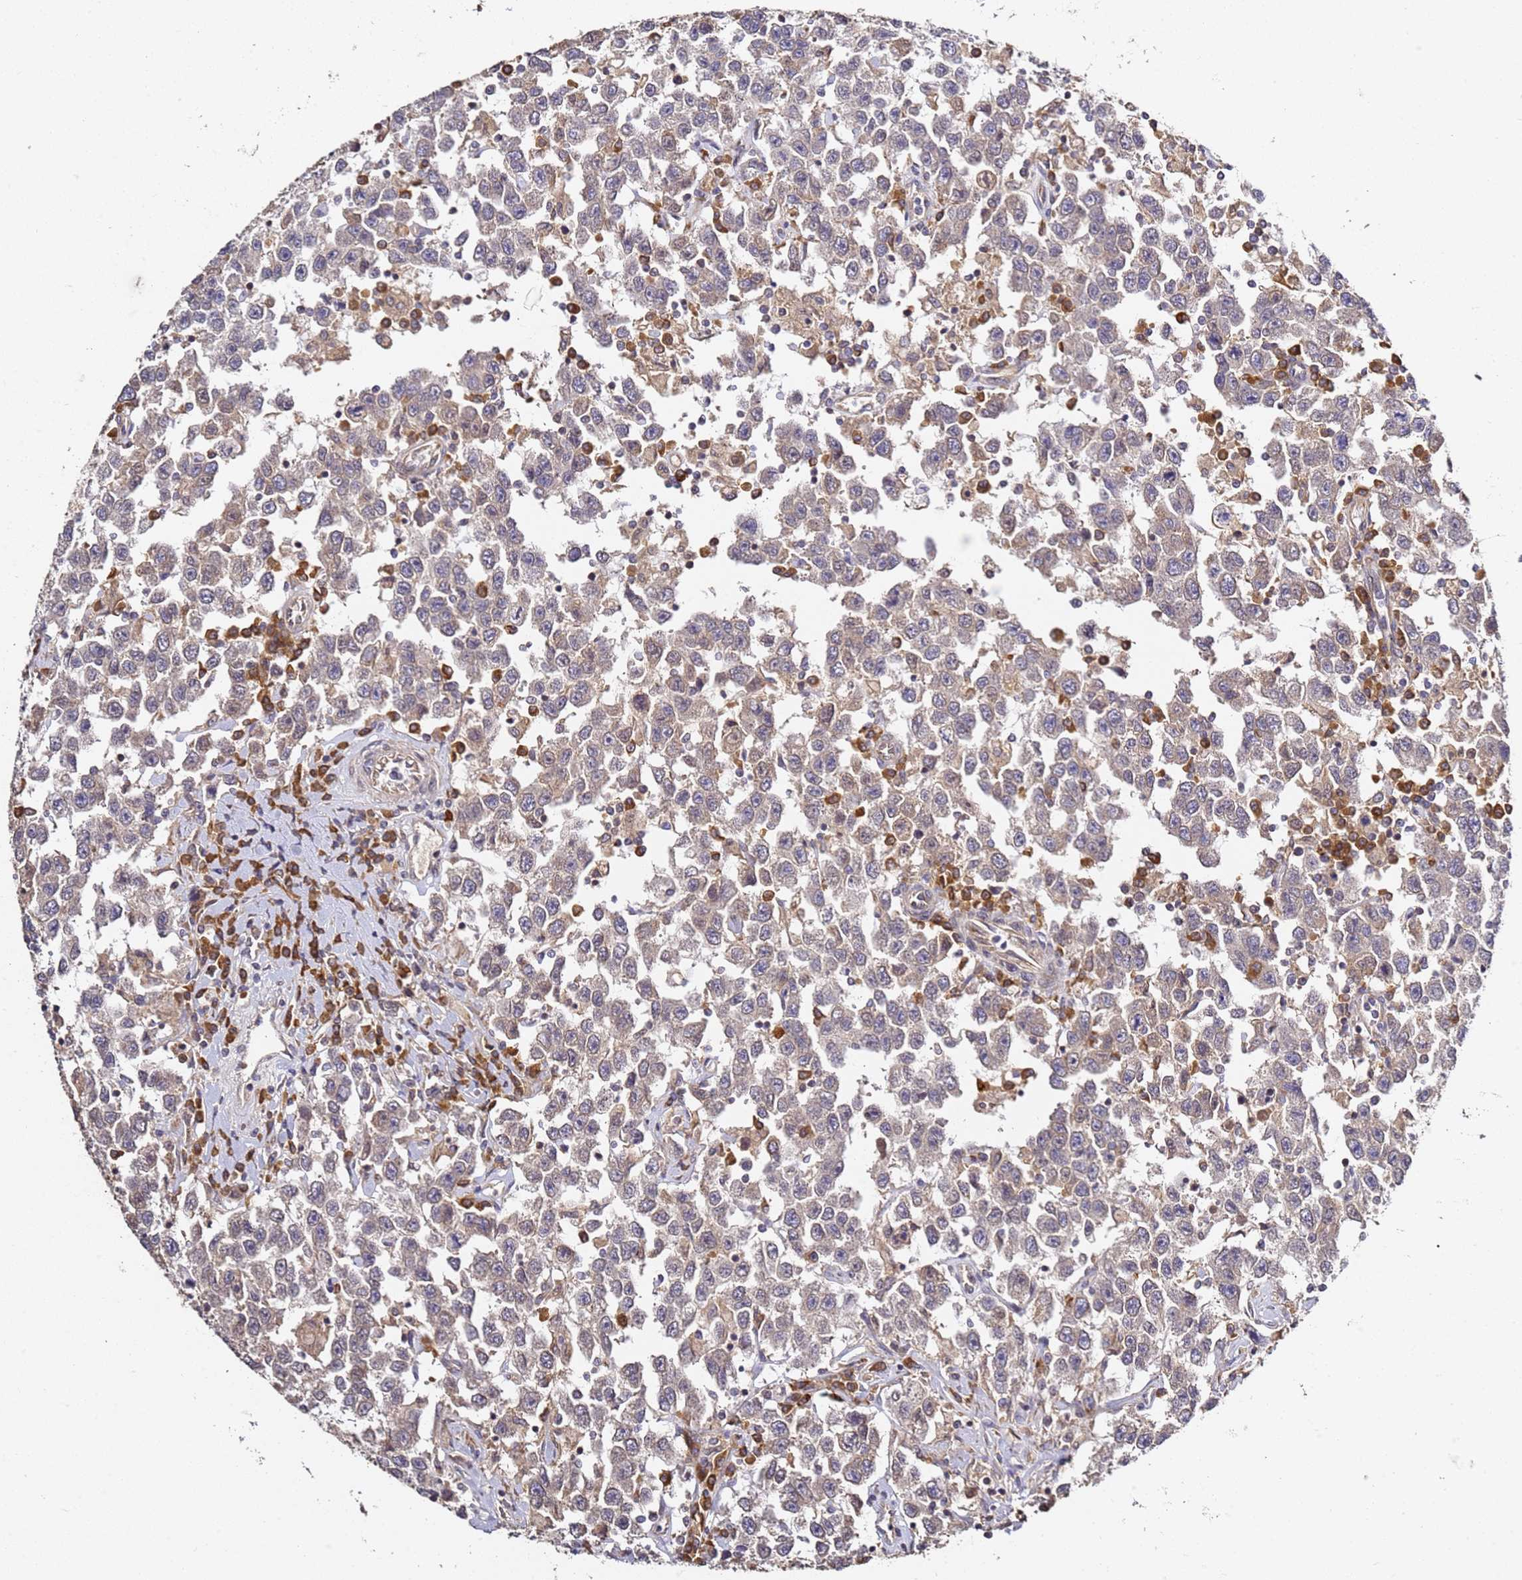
{"staining": {"intensity": "weak", "quantity": "25%-75%", "location": "cytoplasmic/membranous"}, "tissue": "testis cancer", "cell_type": "Tumor cells", "image_type": "cancer", "snomed": [{"axis": "morphology", "description": "Seminoma, NOS"}, {"axis": "topography", "description": "Testis"}], "caption": "Tumor cells exhibit weak cytoplasmic/membranous positivity in approximately 25%-75% of cells in seminoma (testis).", "gene": "OSBPL2", "patient": {"sex": "male", "age": 41}}